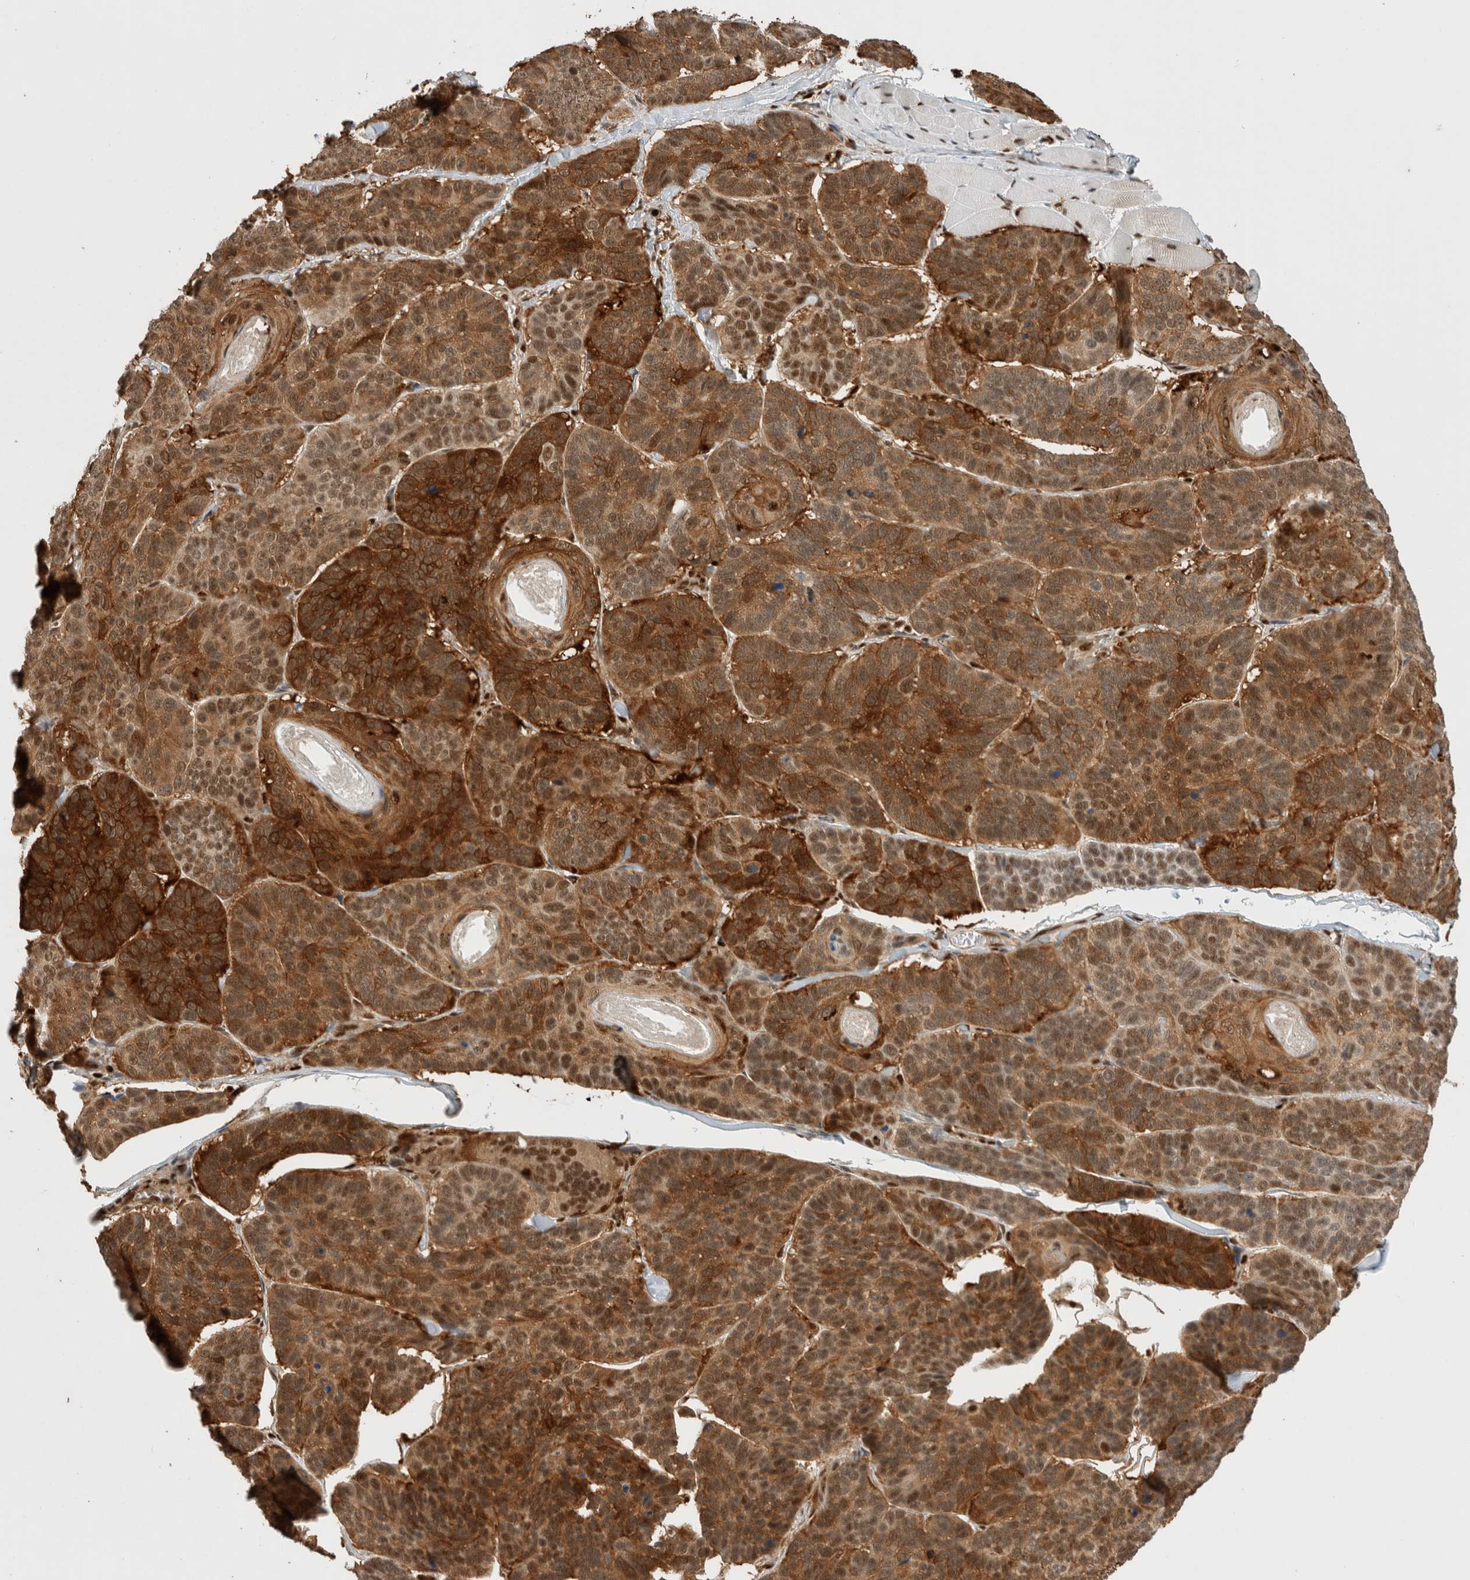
{"staining": {"intensity": "strong", "quantity": ">75%", "location": "cytoplasmic/membranous,nuclear"}, "tissue": "skin cancer", "cell_type": "Tumor cells", "image_type": "cancer", "snomed": [{"axis": "morphology", "description": "Basal cell carcinoma"}, {"axis": "topography", "description": "Skin"}], "caption": "Skin basal cell carcinoma stained for a protein exhibits strong cytoplasmic/membranous and nuclear positivity in tumor cells.", "gene": "SNRNP40", "patient": {"sex": "male", "age": 62}}